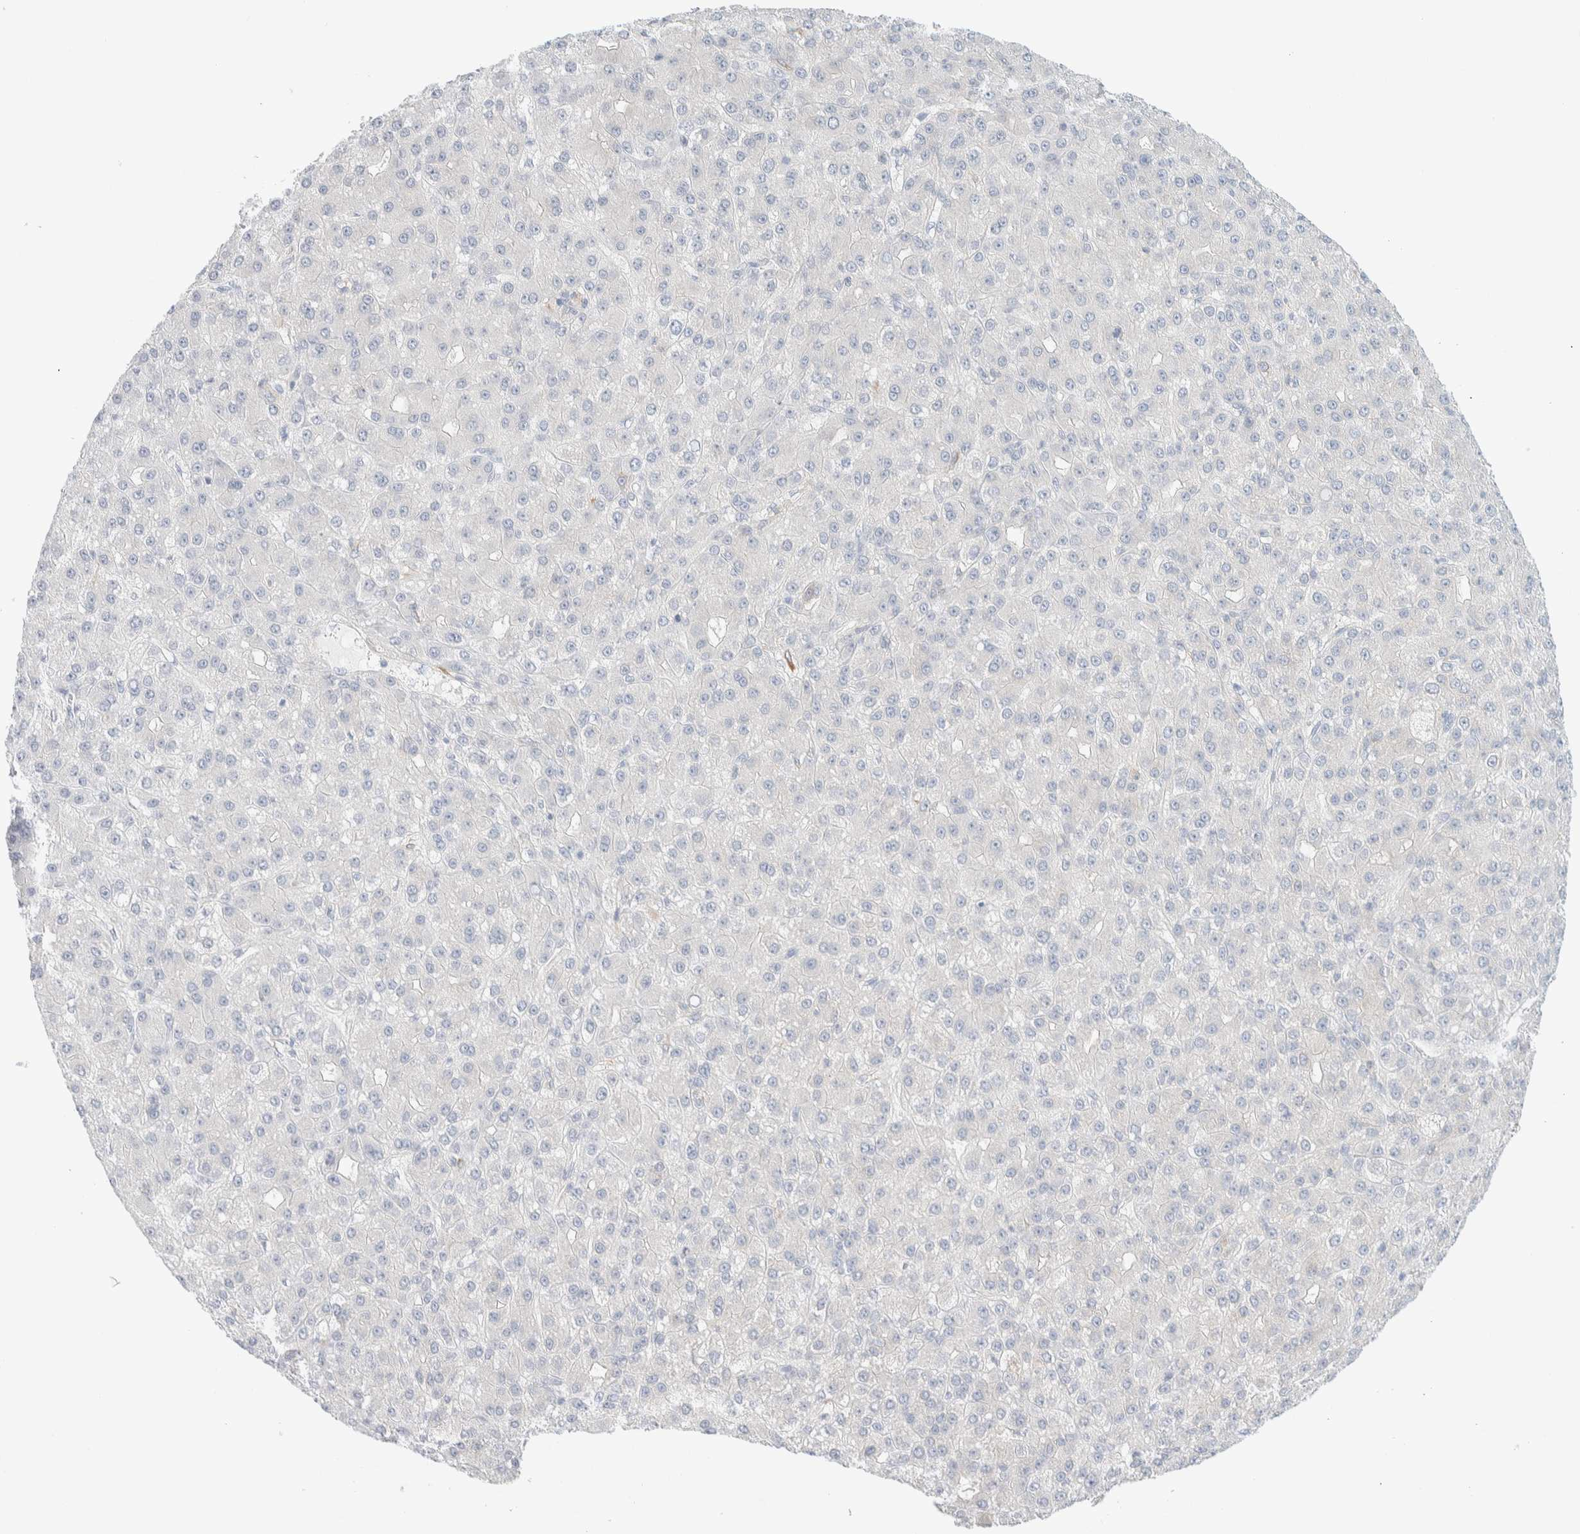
{"staining": {"intensity": "negative", "quantity": "none", "location": "none"}, "tissue": "liver cancer", "cell_type": "Tumor cells", "image_type": "cancer", "snomed": [{"axis": "morphology", "description": "Carcinoma, Hepatocellular, NOS"}, {"axis": "topography", "description": "Liver"}], "caption": "Human liver hepatocellular carcinoma stained for a protein using immunohistochemistry (IHC) exhibits no positivity in tumor cells.", "gene": "ATCAY", "patient": {"sex": "male", "age": 67}}